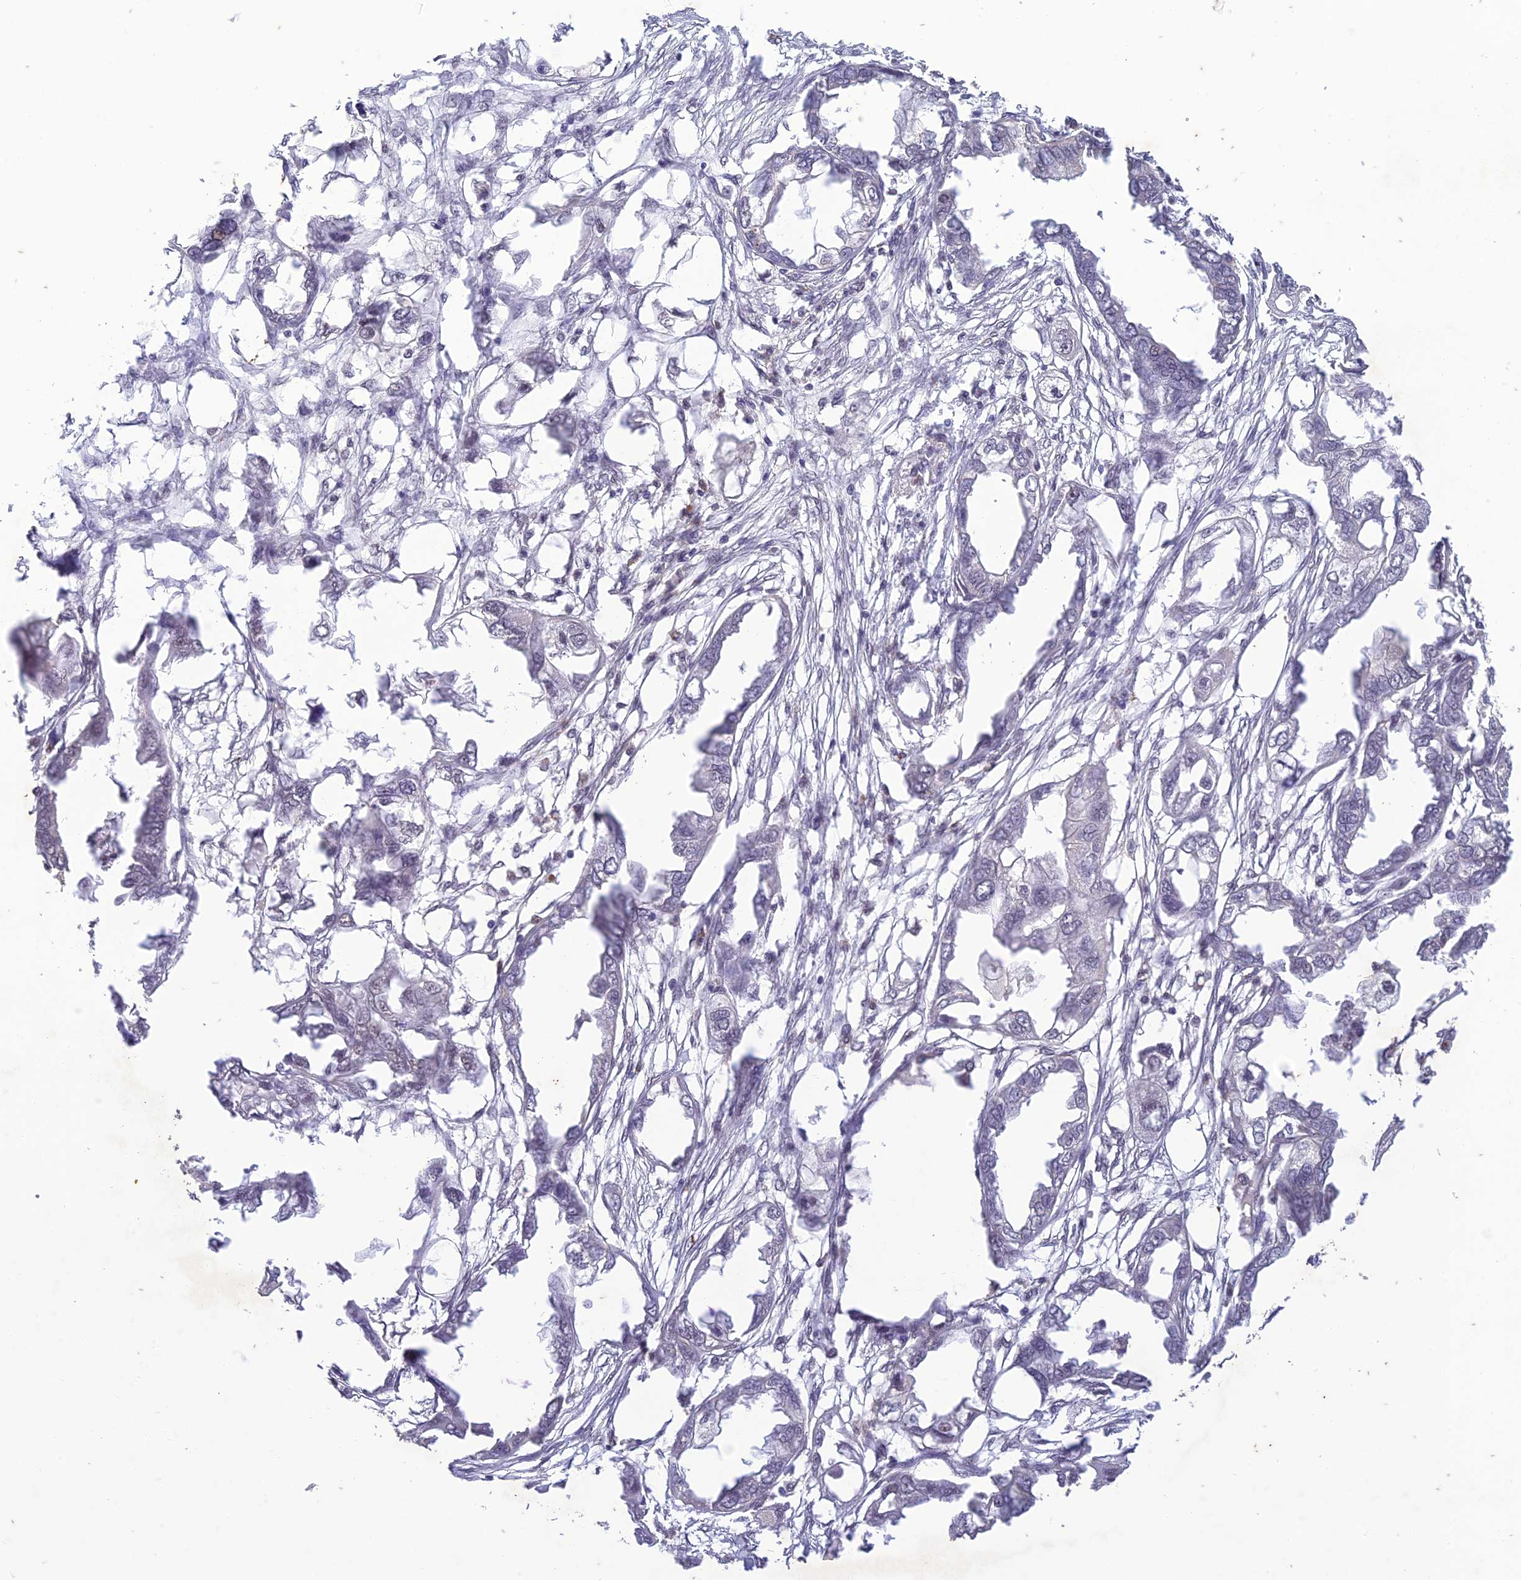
{"staining": {"intensity": "negative", "quantity": "none", "location": "none"}, "tissue": "endometrial cancer", "cell_type": "Tumor cells", "image_type": "cancer", "snomed": [{"axis": "morphology", "description": "Adenocarcinoma, NOS"}, {"axis": "morphology", "description": "Adenocarcinoma, metastatic, NOS"}, {"axis": "topography", "description": "Adipose tissue"}, {"axis": "topography", "description": "Endometrium"}], "caption": "Tumor cells show no significant protein positivity in endometrial cancer.", "gene": "POP4", "patient": {"sex": "female", "age": 67}}